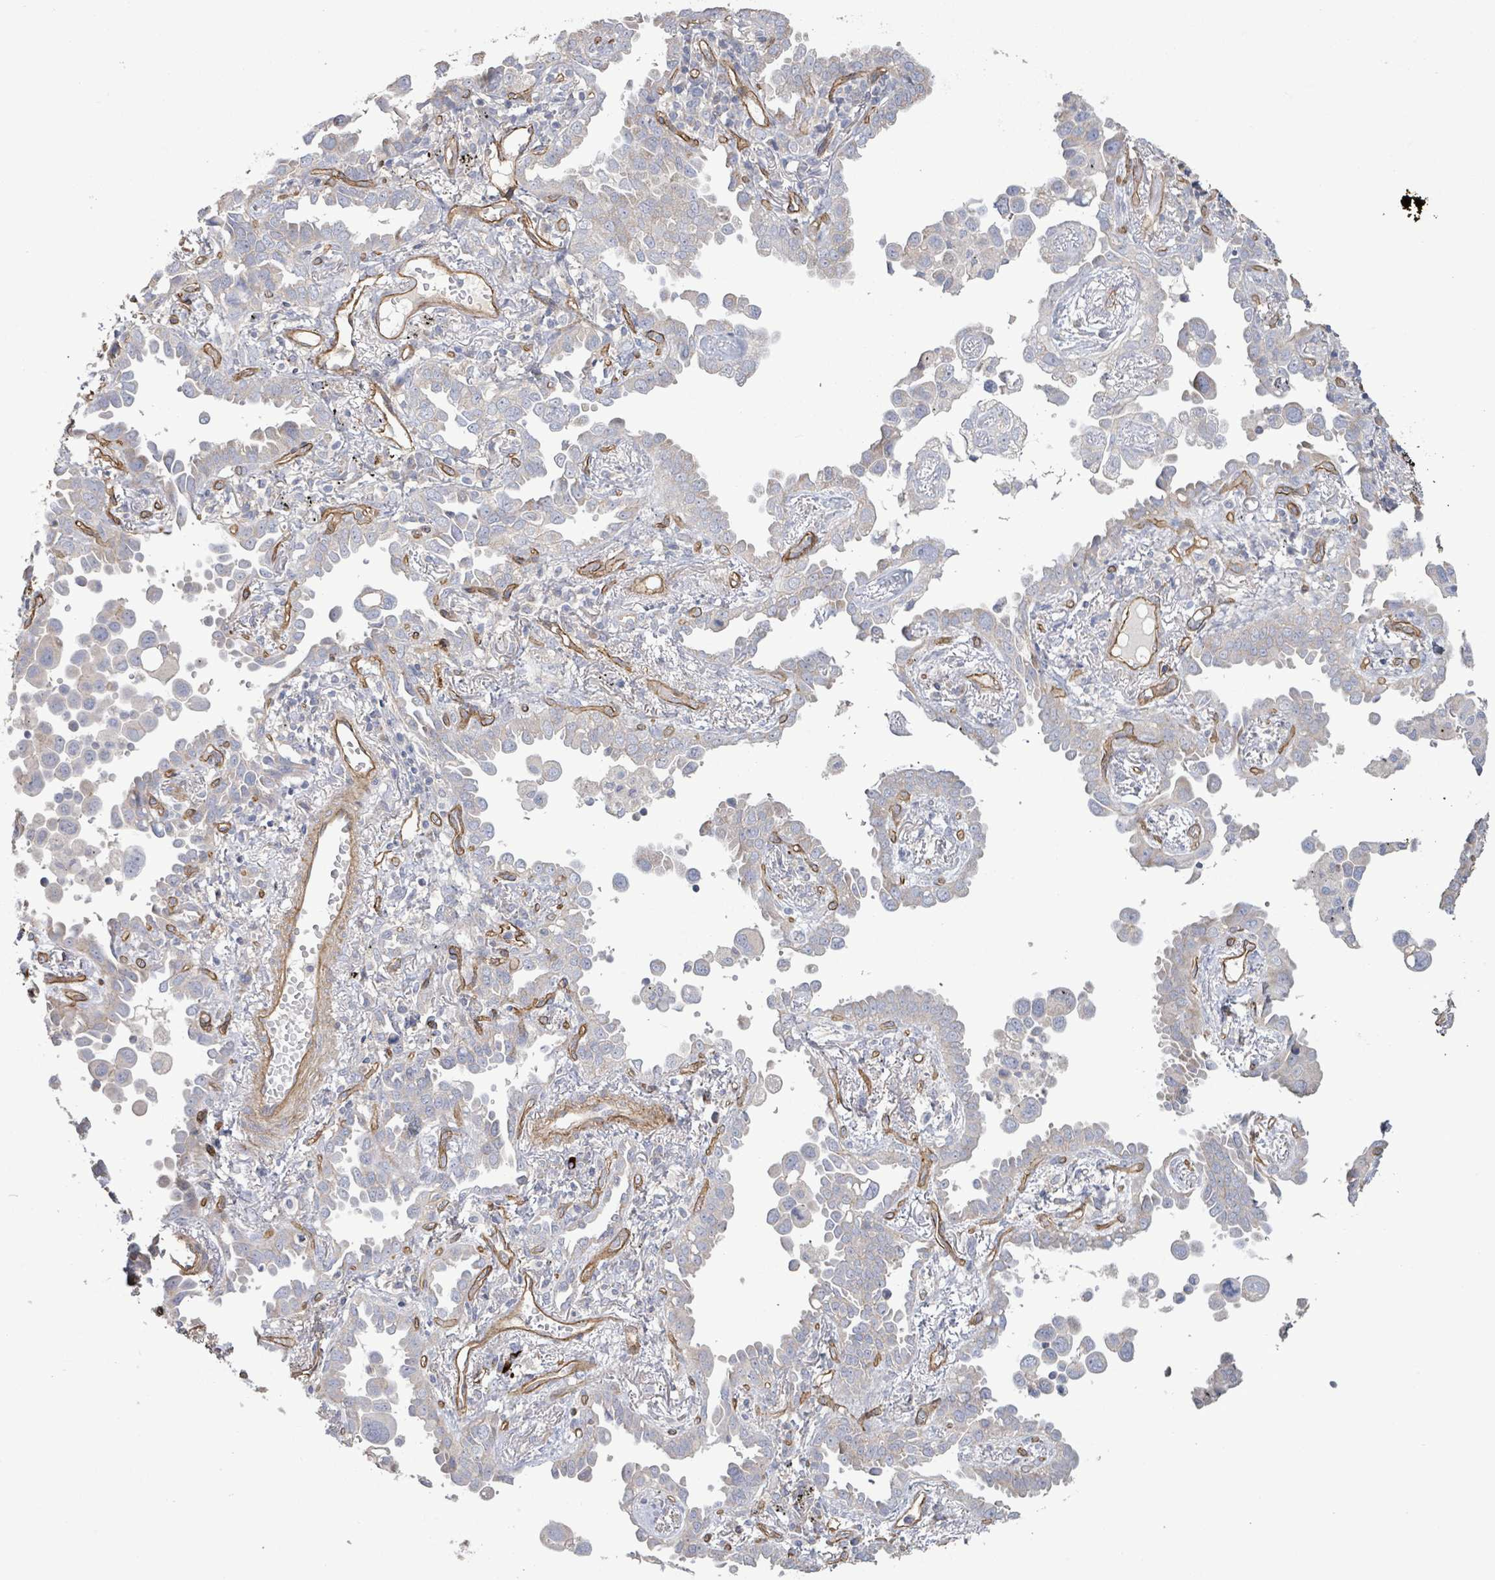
{"staining": {"intensity": "negative", "quantity": "none", "location": "none"}, "tissue": "lung cancer", "cell_type": "Tumor cells", "image_type": "cancer", "snomed": [{"axis": "morphology", "description": "Adenocarcinoma, NOS"}, {"axis": "topography", "description": "Lung"}], "caption": "An immunohistochemistry histopathology image of lung cancer (adenocarcinoma) is shown. There is no staining in tumor cells of lung cancer (adenocarcinoma).", "gene": "KANK3", "patient": {"sex": "male", "age": 67}}